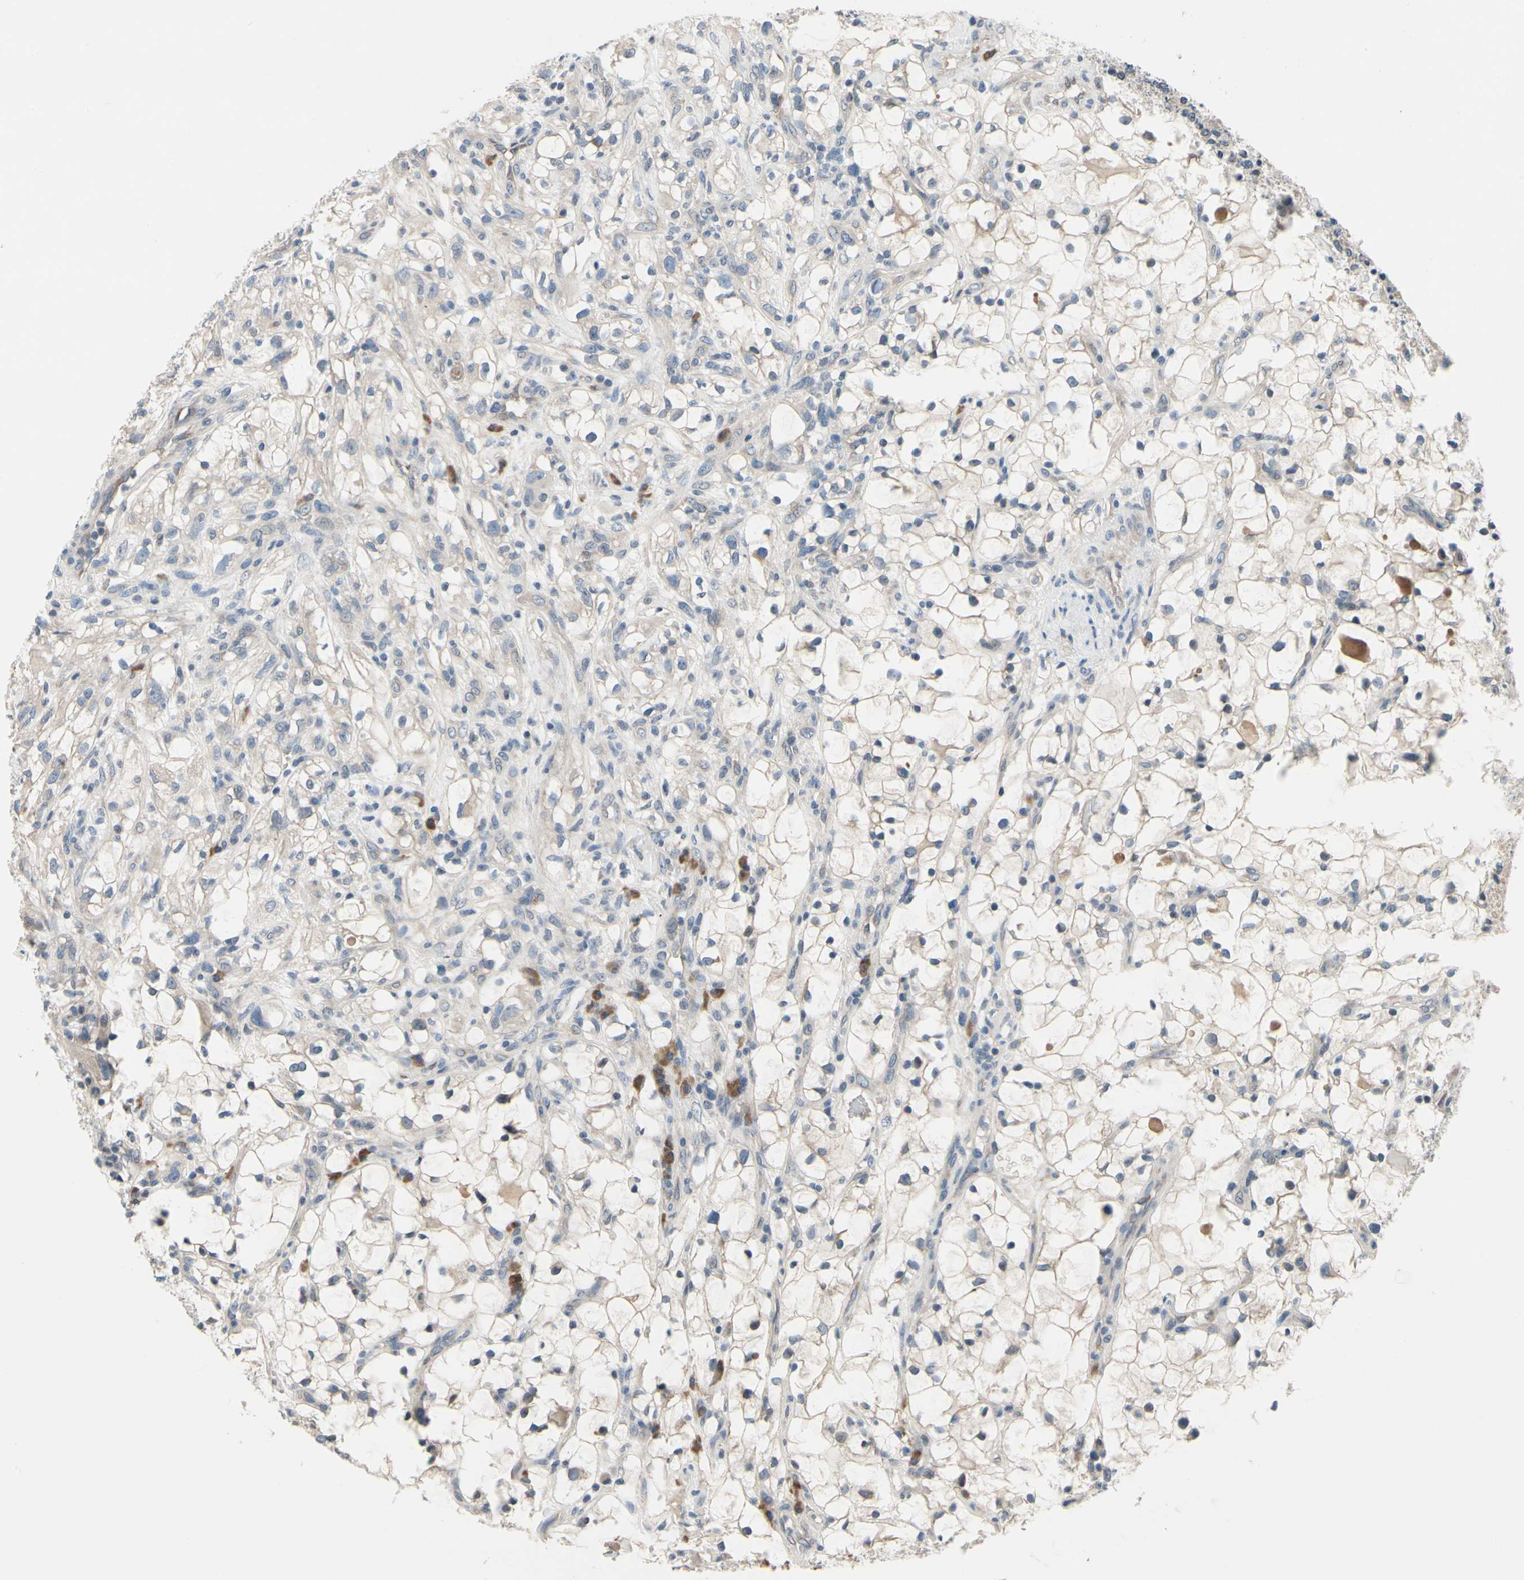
{"staining": {"intensity": "weak", "quantity": "<25%", "location": "cytoplasmic/membranous"}, "tissue": "renal cancer", "cell_type": "Tumor cells", "image_type": "cancer", "snomed": [{"axis": "morphology", "description": "Adenocarcinoma, NOS"}, {"axis": "topography", "description": "Kidney"}], "caption": "IHC histopathology image of renal adenocarcinoma stained for a protein (brown), which exhibits no positivity in tumor cells.", "gene": "SELENOK", "patient": {"sex": "female", "age": 60}}